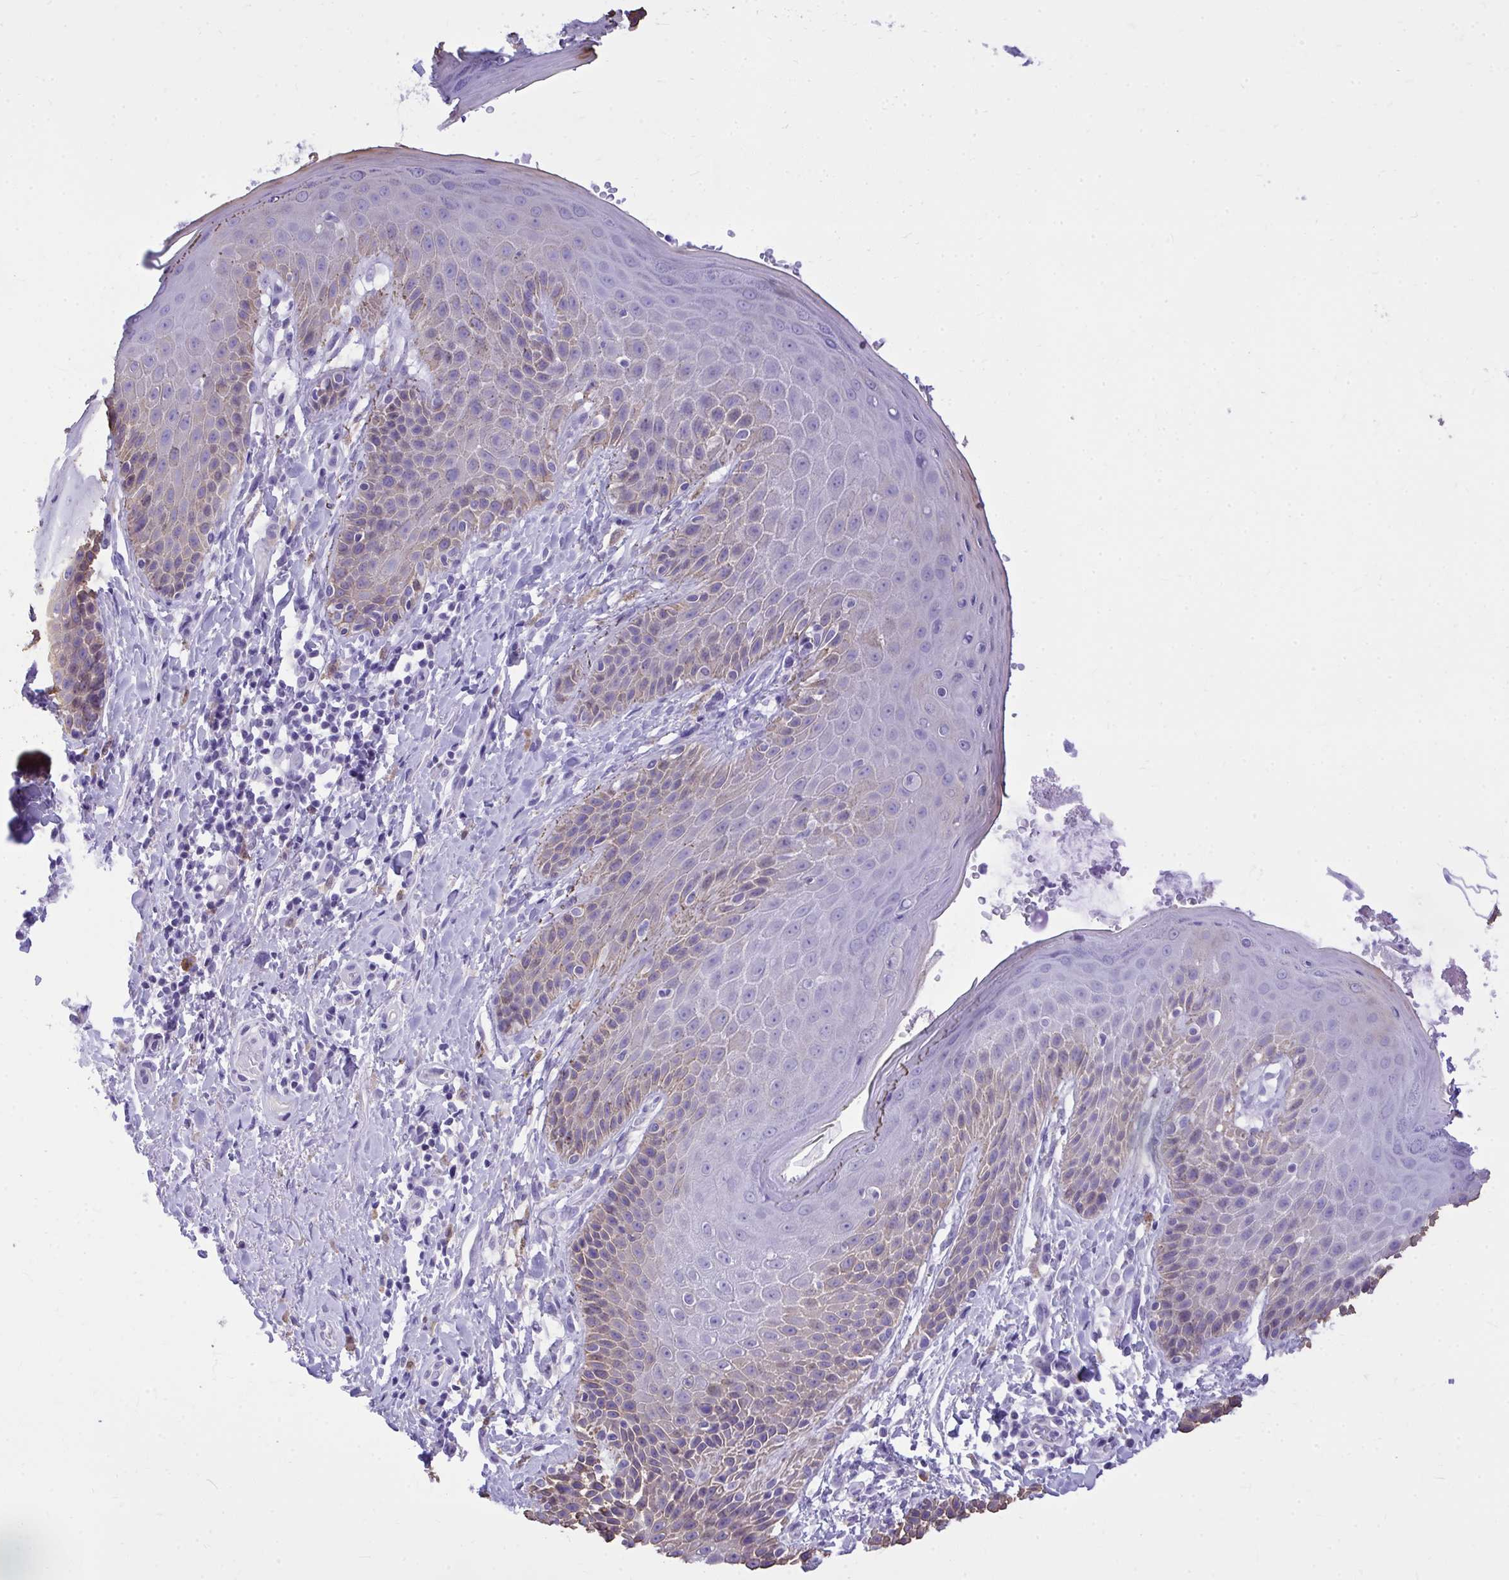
{"staining": {"intensity": "moderate", "quantity": "<25%", "location": "cytoplasmic/membranous"}, "tissue": "skin", "cell_type": "Epidermal cells", "image_type": "normal", "snomed": [{"axis": "morphology", "description": "Normal tissue, NOS"}, {"axis": "topography", "description": "Anal"}, {"axis": "topography", "description": "Peripheral nerve tissue"}], "caption": "A photomicrograph of human skin stained for a protein displays moderate cytoplasmic/membranous brown staining in epidermal cells. The staining was performed using DAB, with brown indicating positive protein expression. Nuclei are stained blue with hematoxylin.", "gene": "PSD", "patient": {"sex": "male", "age": 51}}